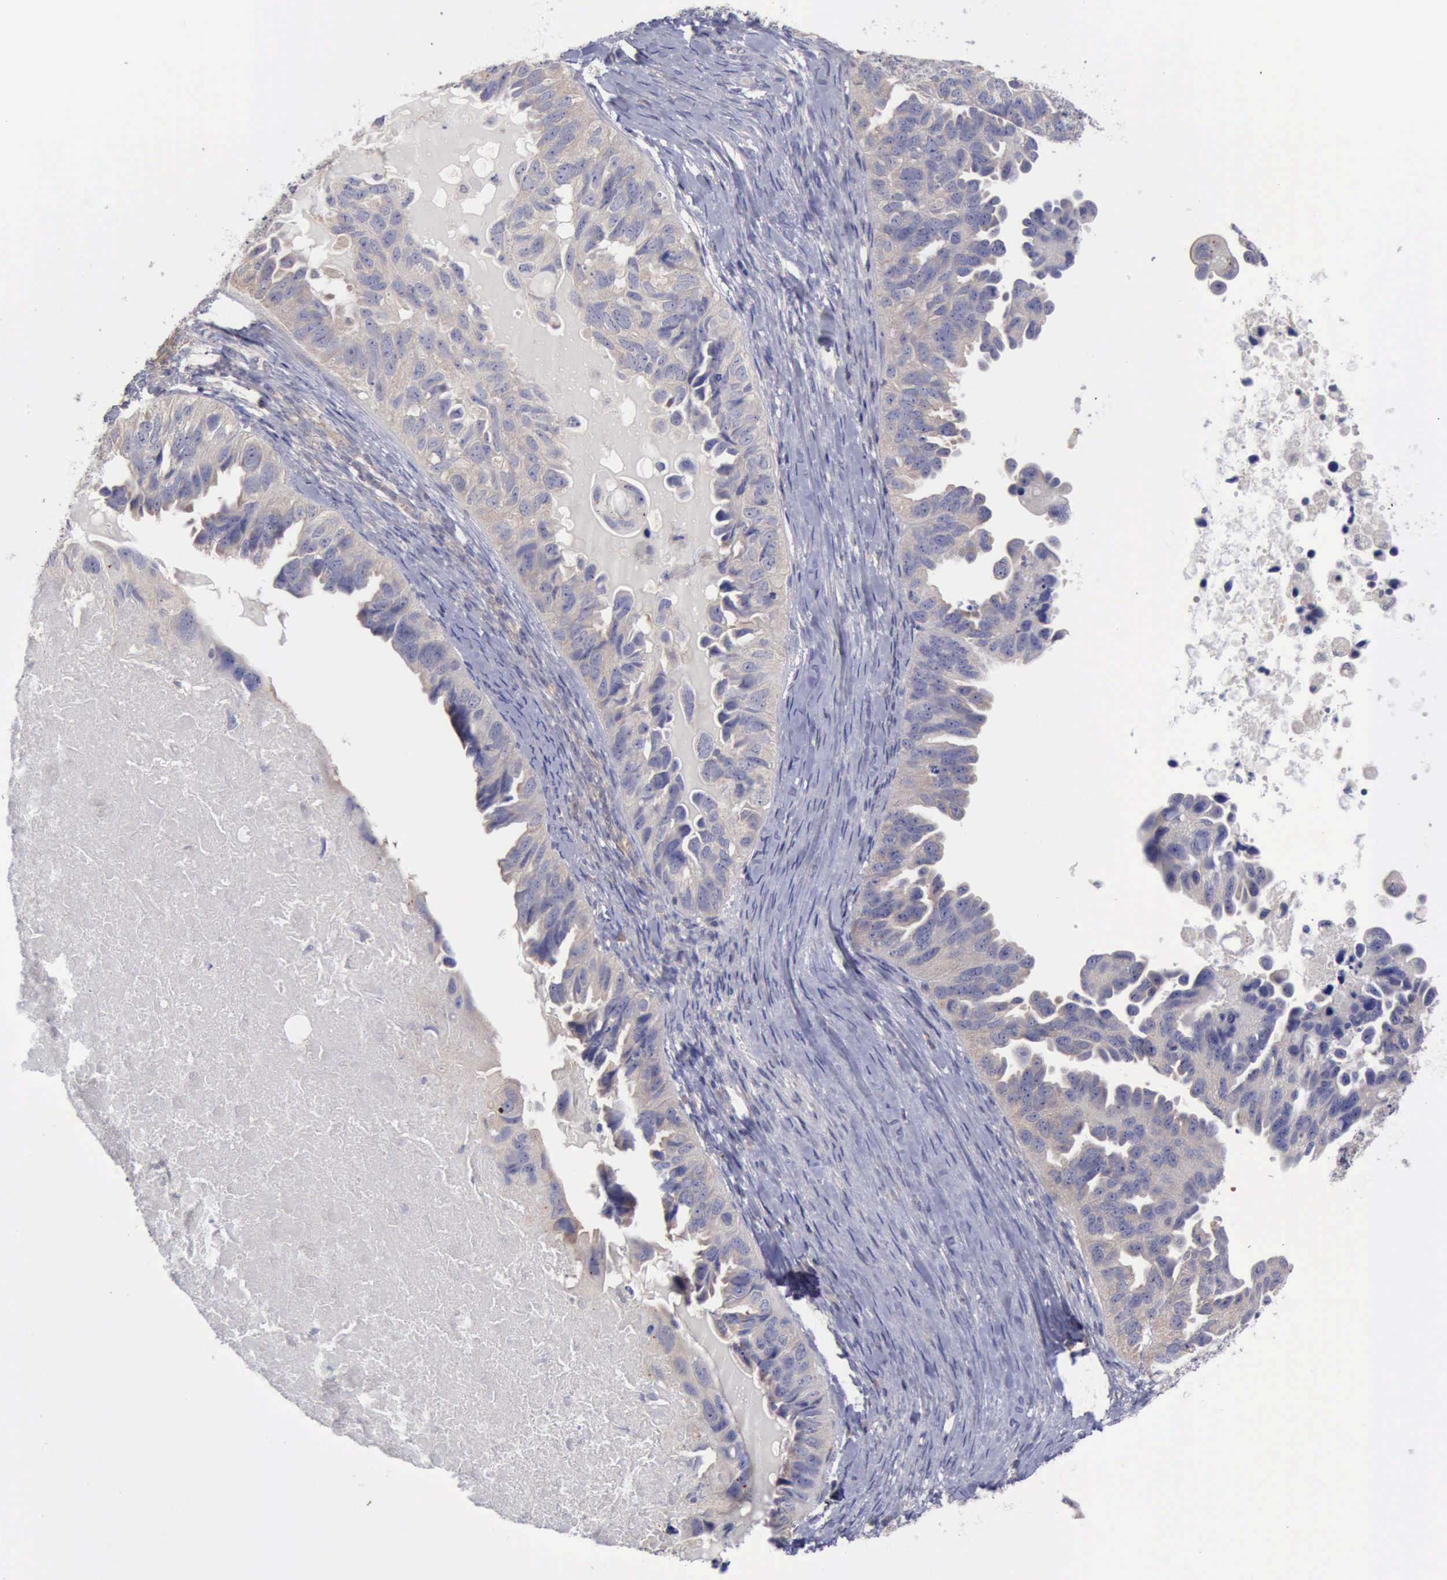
{"staining": {"intensity": "negative", "quantity": "none", "location": "none"}, "tissue": "ovarian cancer", "cell_type": "Tumor cells", "image_type": "cancer", "snomed": [{"axis": "morphology", "description": "Cystadenocarcinoma, serous, NOS"}, {"axis": "topography", "description": "Ovary"}], "caption": "Human ovarian cancer stained for a protein using IHC displays no expression in tumor cells.", "gene": "PHKA1", "patient": {"sex": "female", "age": 82}}